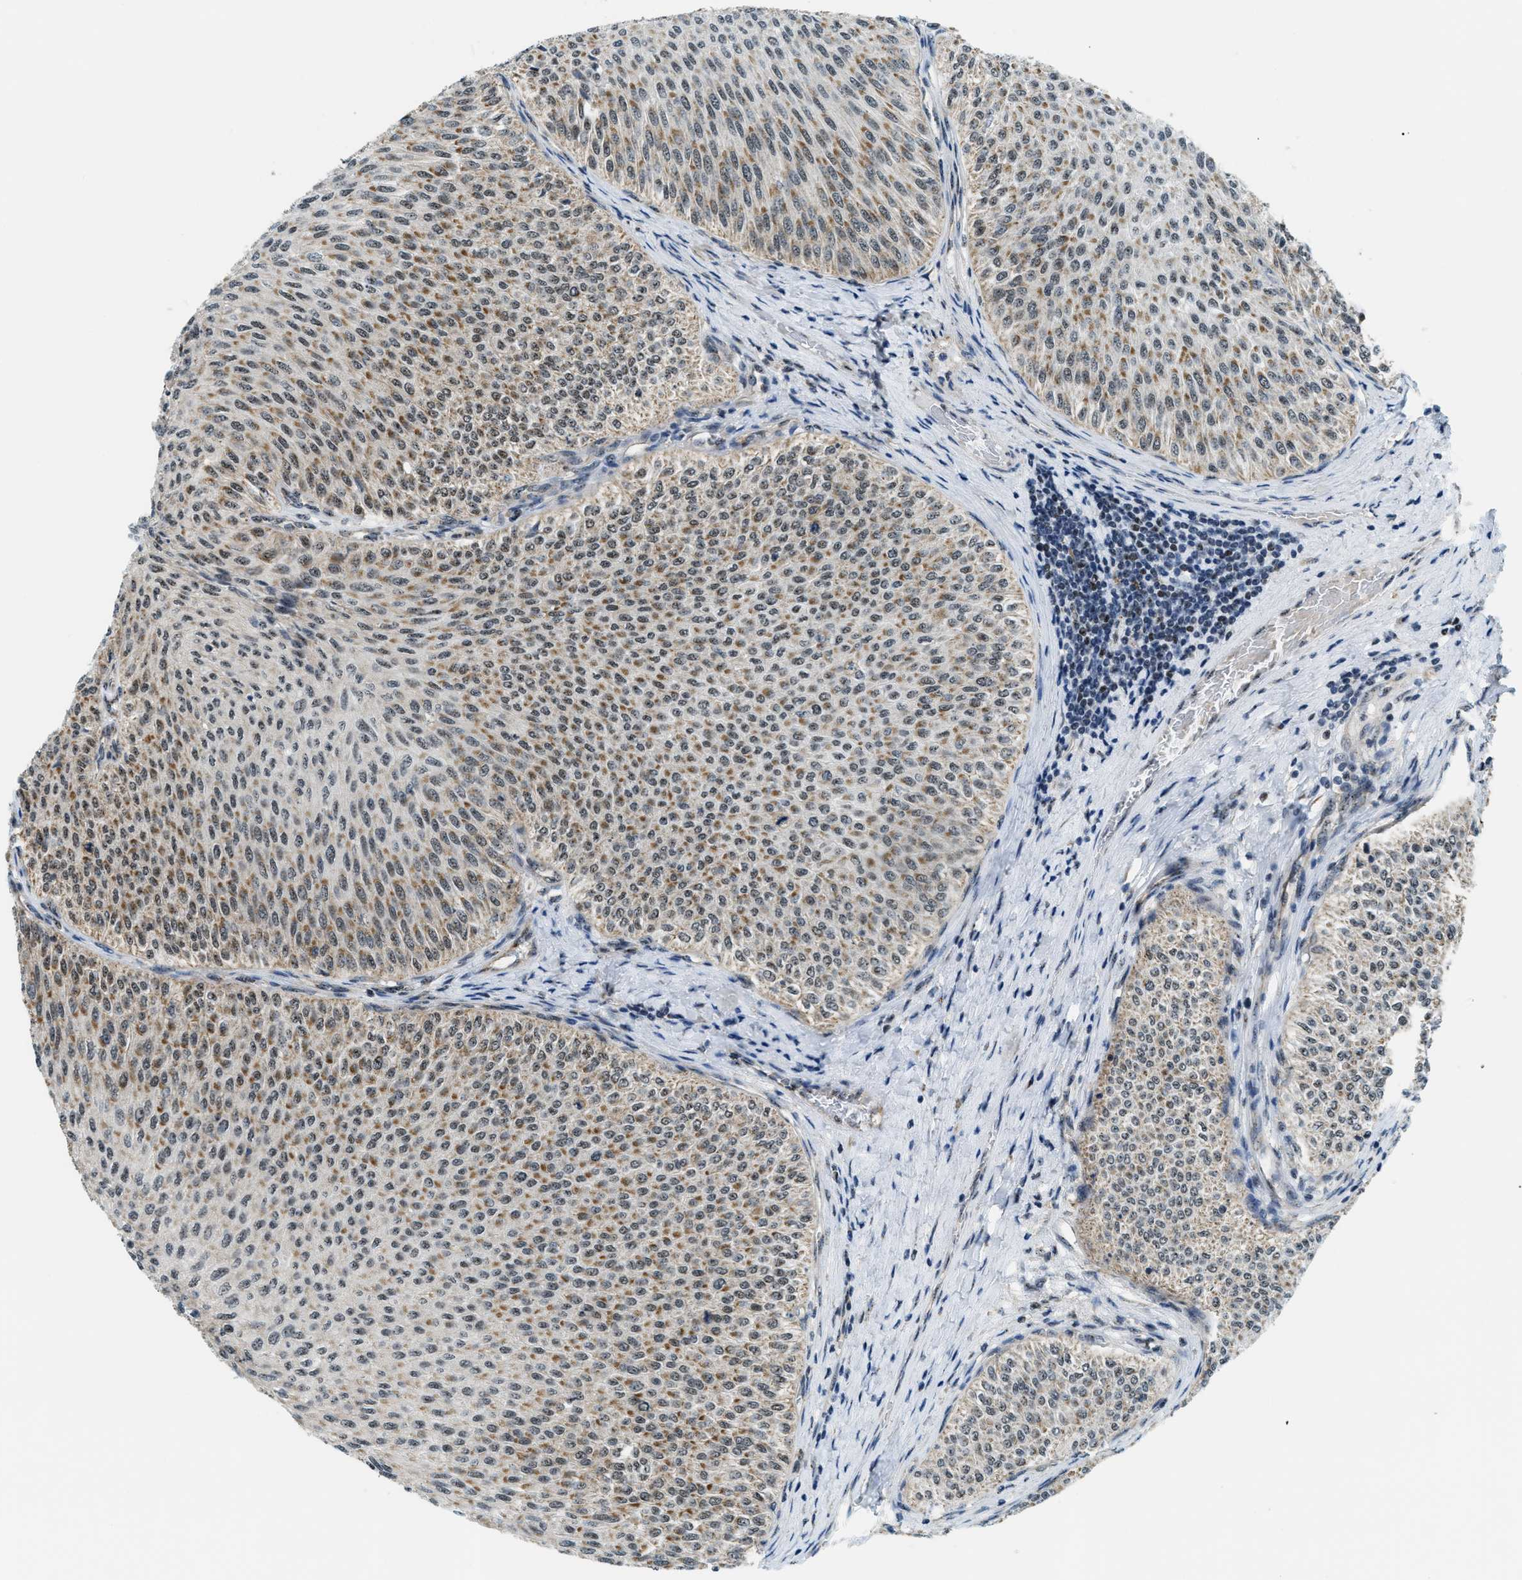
{"staining": {"intensity": "moderate", "quantity": "25%-75%", "location": "cytoplasmic/membranous,nuclear"}, "tissue": "urothelial cancer", "cell_type": "Tumor cells", "image_type": "cancer", "snomed": [{"axis": "morphology", "description": "Urothelial carcinoma, Low grade"}, {"axis": "topography", "description": "Urinary bladder"}], "caption": "Low-grade urothelial carcinoma stained with a protein marker demonstrates moderate staining in tumor cells.", "gene": "SP100", "patient": {"sex": "male", "age": 78}}